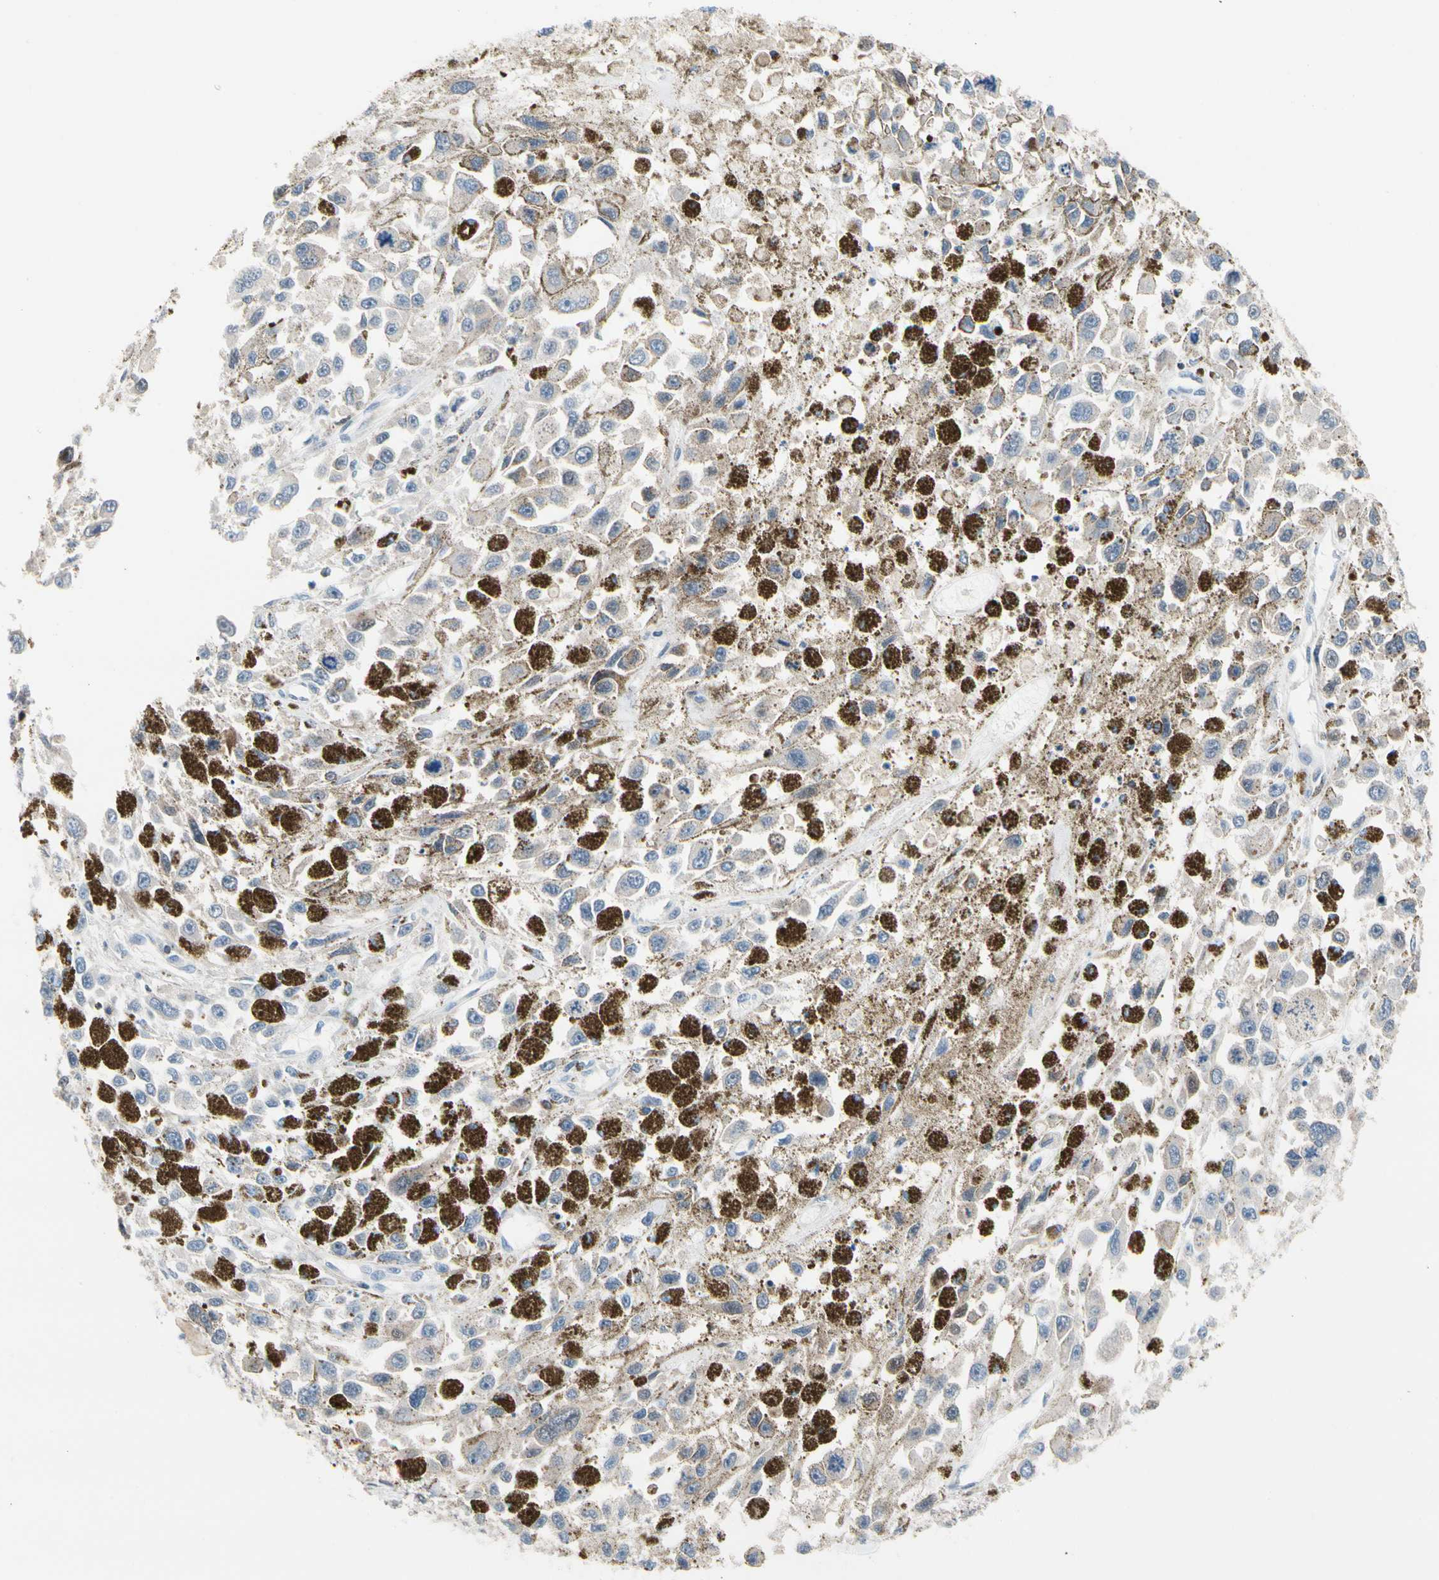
{"staining": {"intensity": "negative", "quantity": "none", "location": "none"}, "tissue": "melanoma", "cell_type": "Tumor cells", "image_type": "cancer", "snomed": [{"axis": "morphology", "description": "Malignant melanoma, Metastatic site"}, {"axis": "topography", "description": "Lymph node"}], "caption": "The IHC image has no significant positivity in tumor cells of malignant melanoma (metastatic site) tissue. (DAB immunohistochemistry (IHC) with hematoxylin counter stain).", "gene": "MAP3K3", "patient": {"sex": "male", "age": 59}}